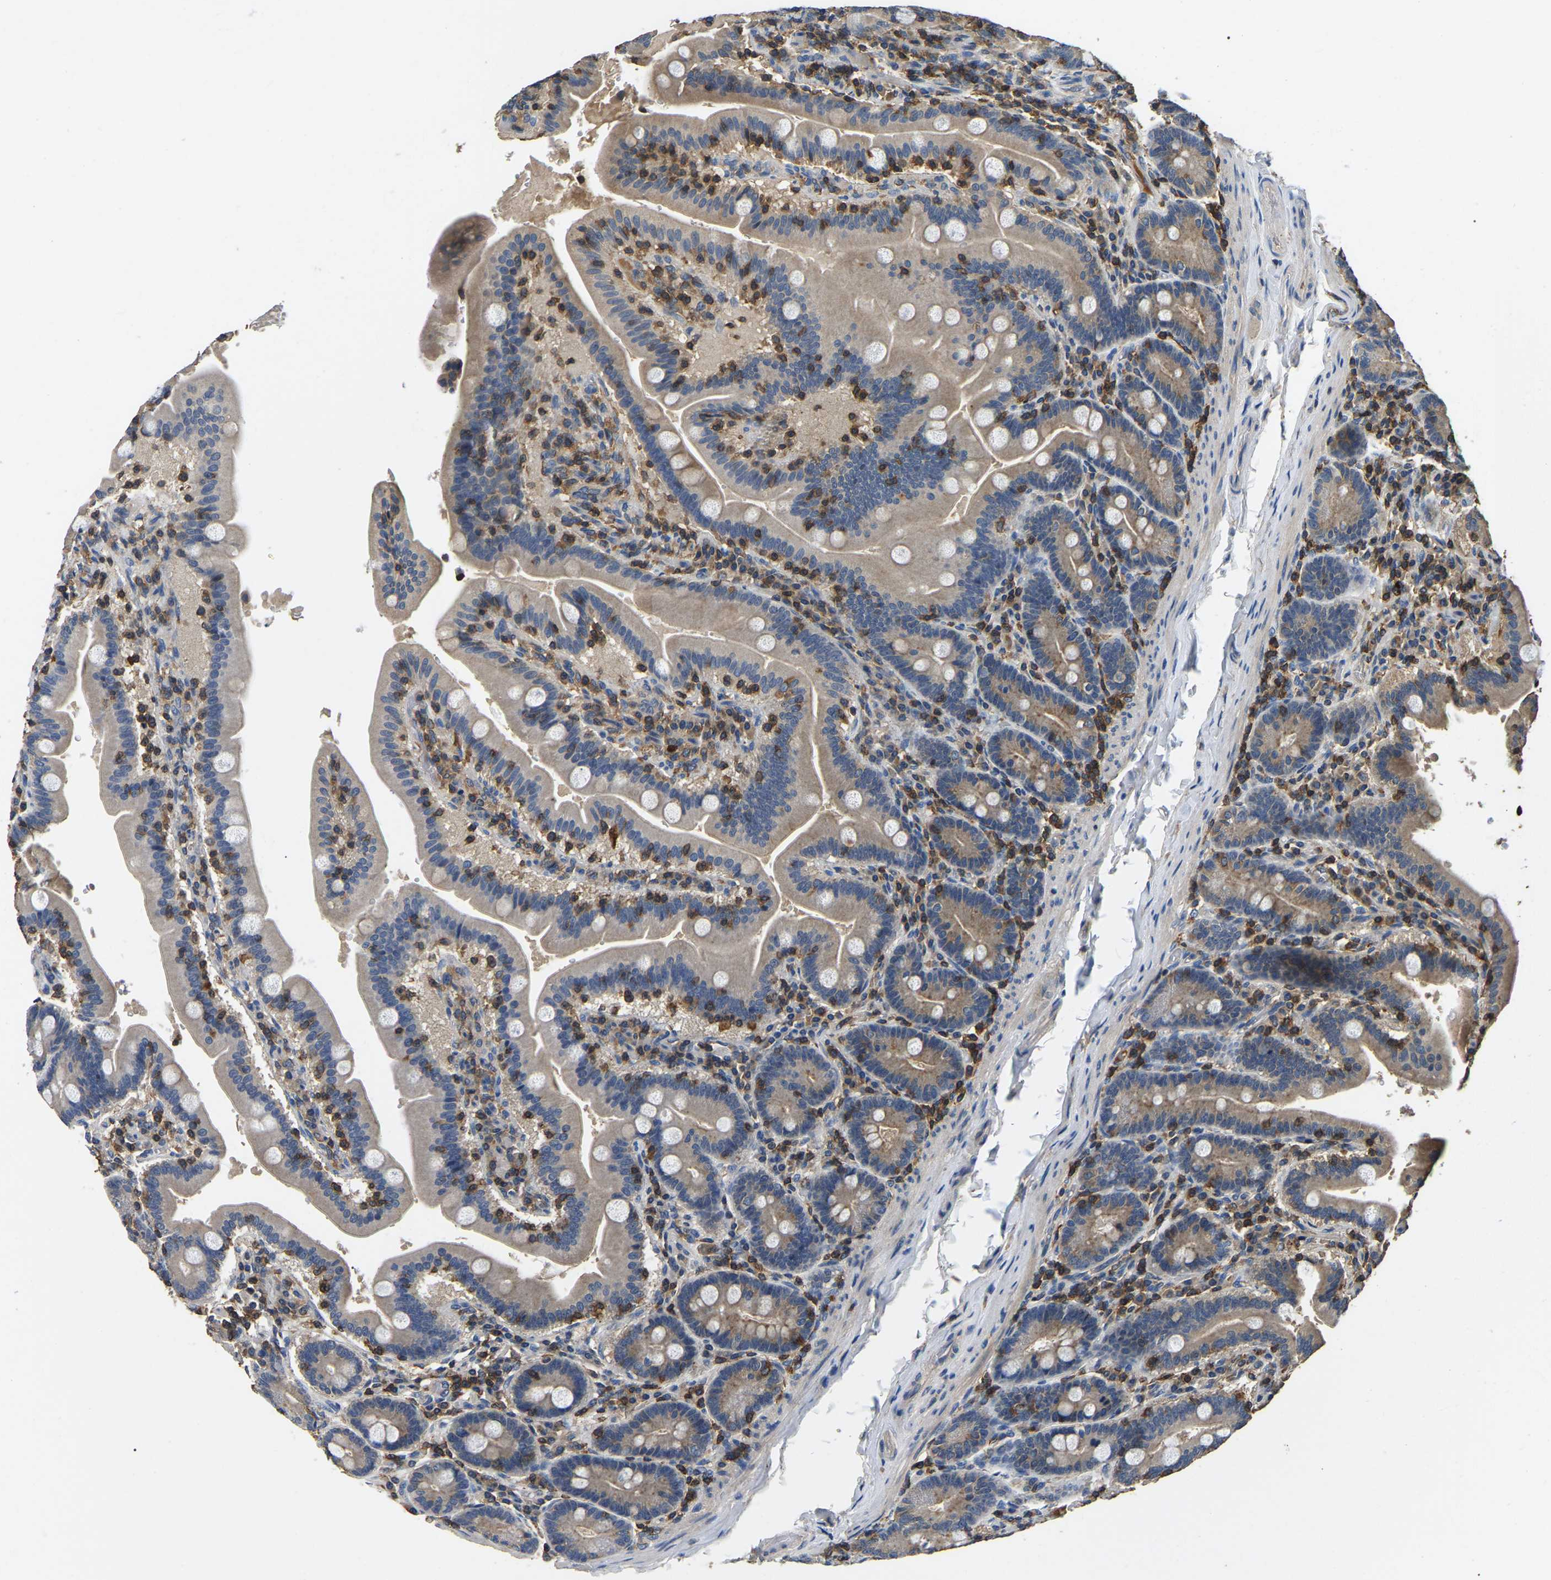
{"staining": {"intensity": "moderate", "quantity": "25%-75%", "location": "cytoplasmic/membranous"}, "tissue": "duodenum", "cell_type": "Glandular cells", "image_type": "normal", "snomed": [{"axis": "morphology", "description": "Normal tissue, NOS"}, {"axis": "topography", "description": "Duodenum"}], "caption": "Immunohistochemical staining of unremarkable human duodenum reveals medium levels of moderate cytoplasmic/membranous staining in approximately 25%-75% of glandular cells.", "gene": "SMPD2", "patient": {"sex": "male", "age": 54}}